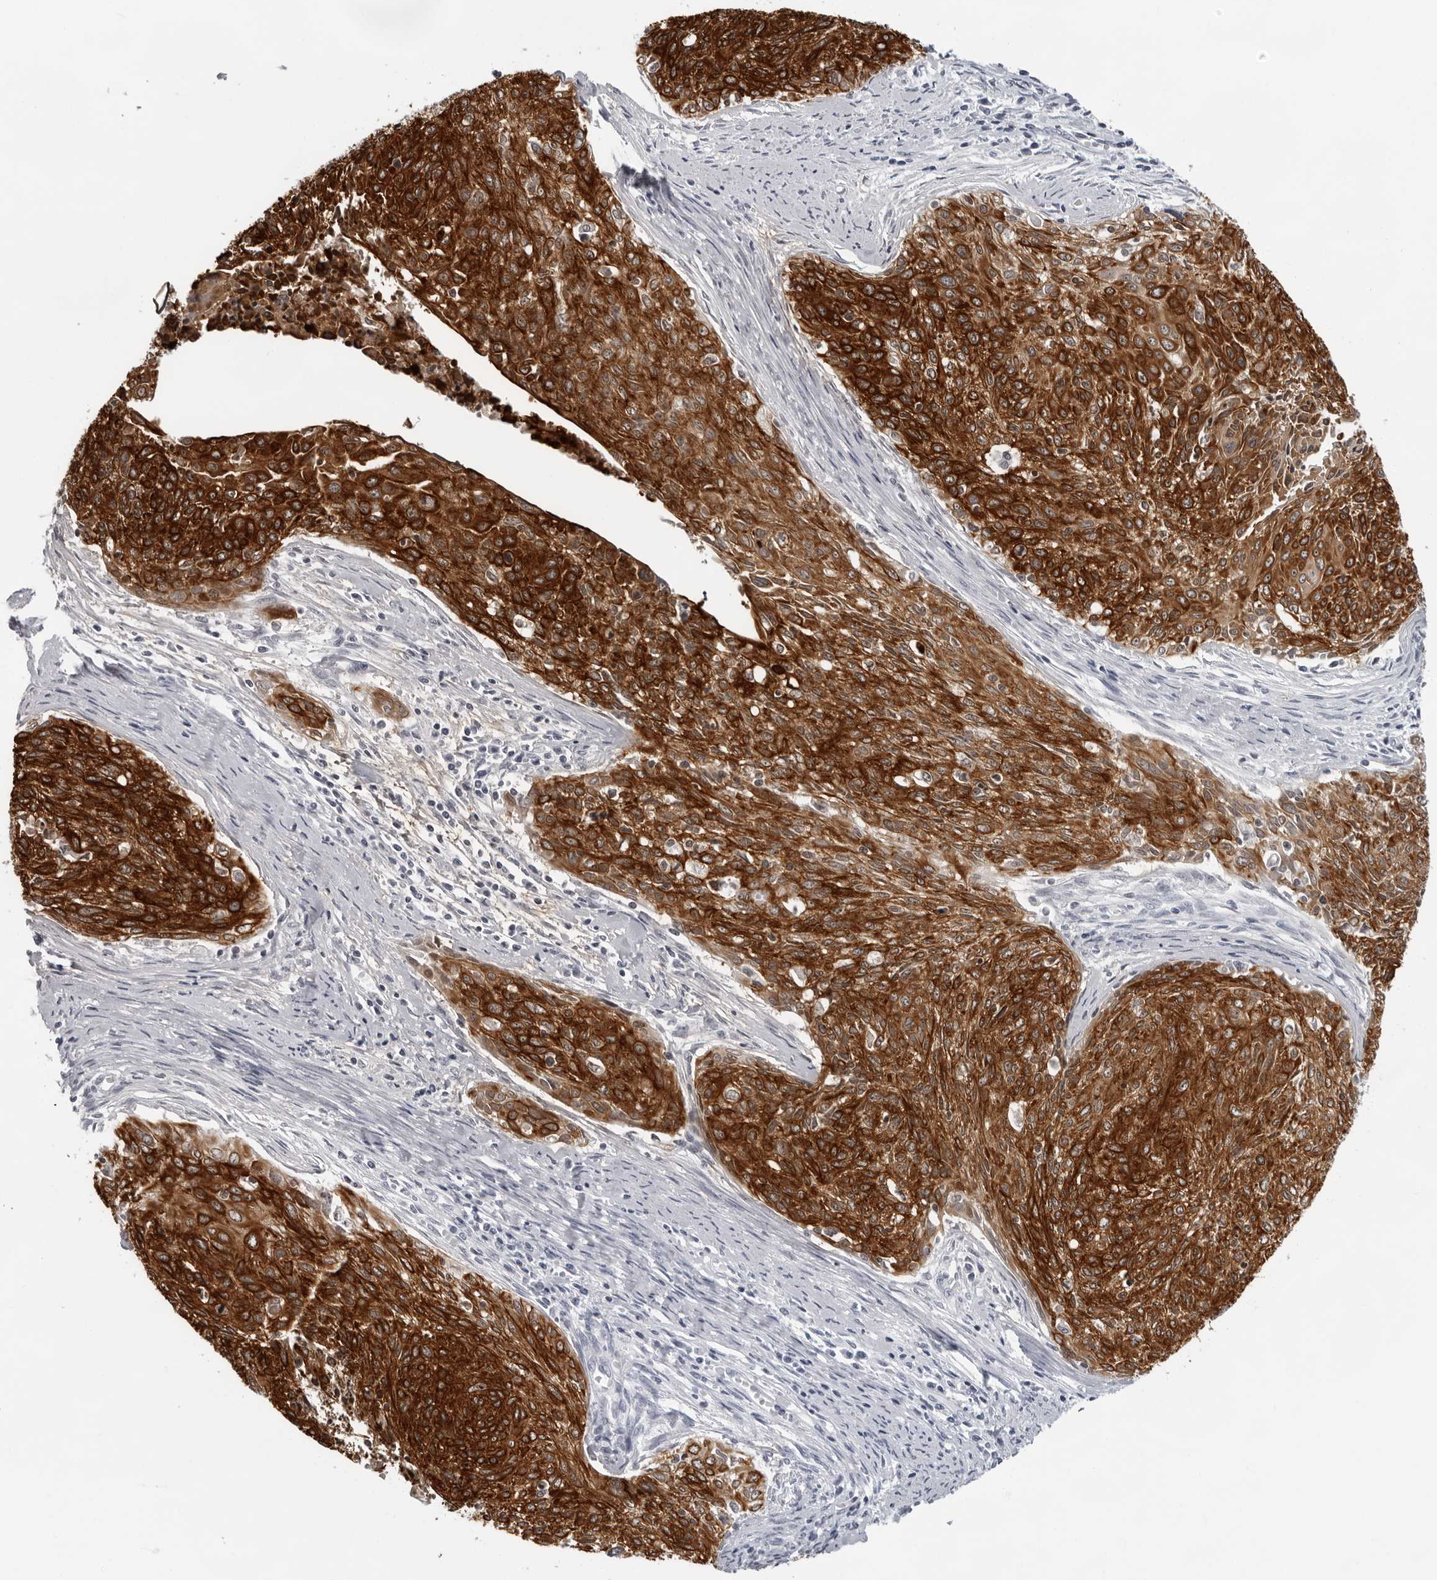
{"staining": {"intensity": "strong", "quantity": ">75%", "location": "cytoplasmic/membranous"}, "tissue": "cervical cancer", "cell_type": "Tumor cells", "image_type": "cancer", "snomed": [{"axis": "morphology", "description": "Squamous cell carcinoma, NOS"}, {"axis": "topography", "description": "Cervix"}], "caption": "The immunohistochemical stain labels strong cytoplasmic/membranous staining in tumor cells of cervical cancer tissue.", "gene": "CCDC28B", "patient": {"sex": "female", "age": 55}}